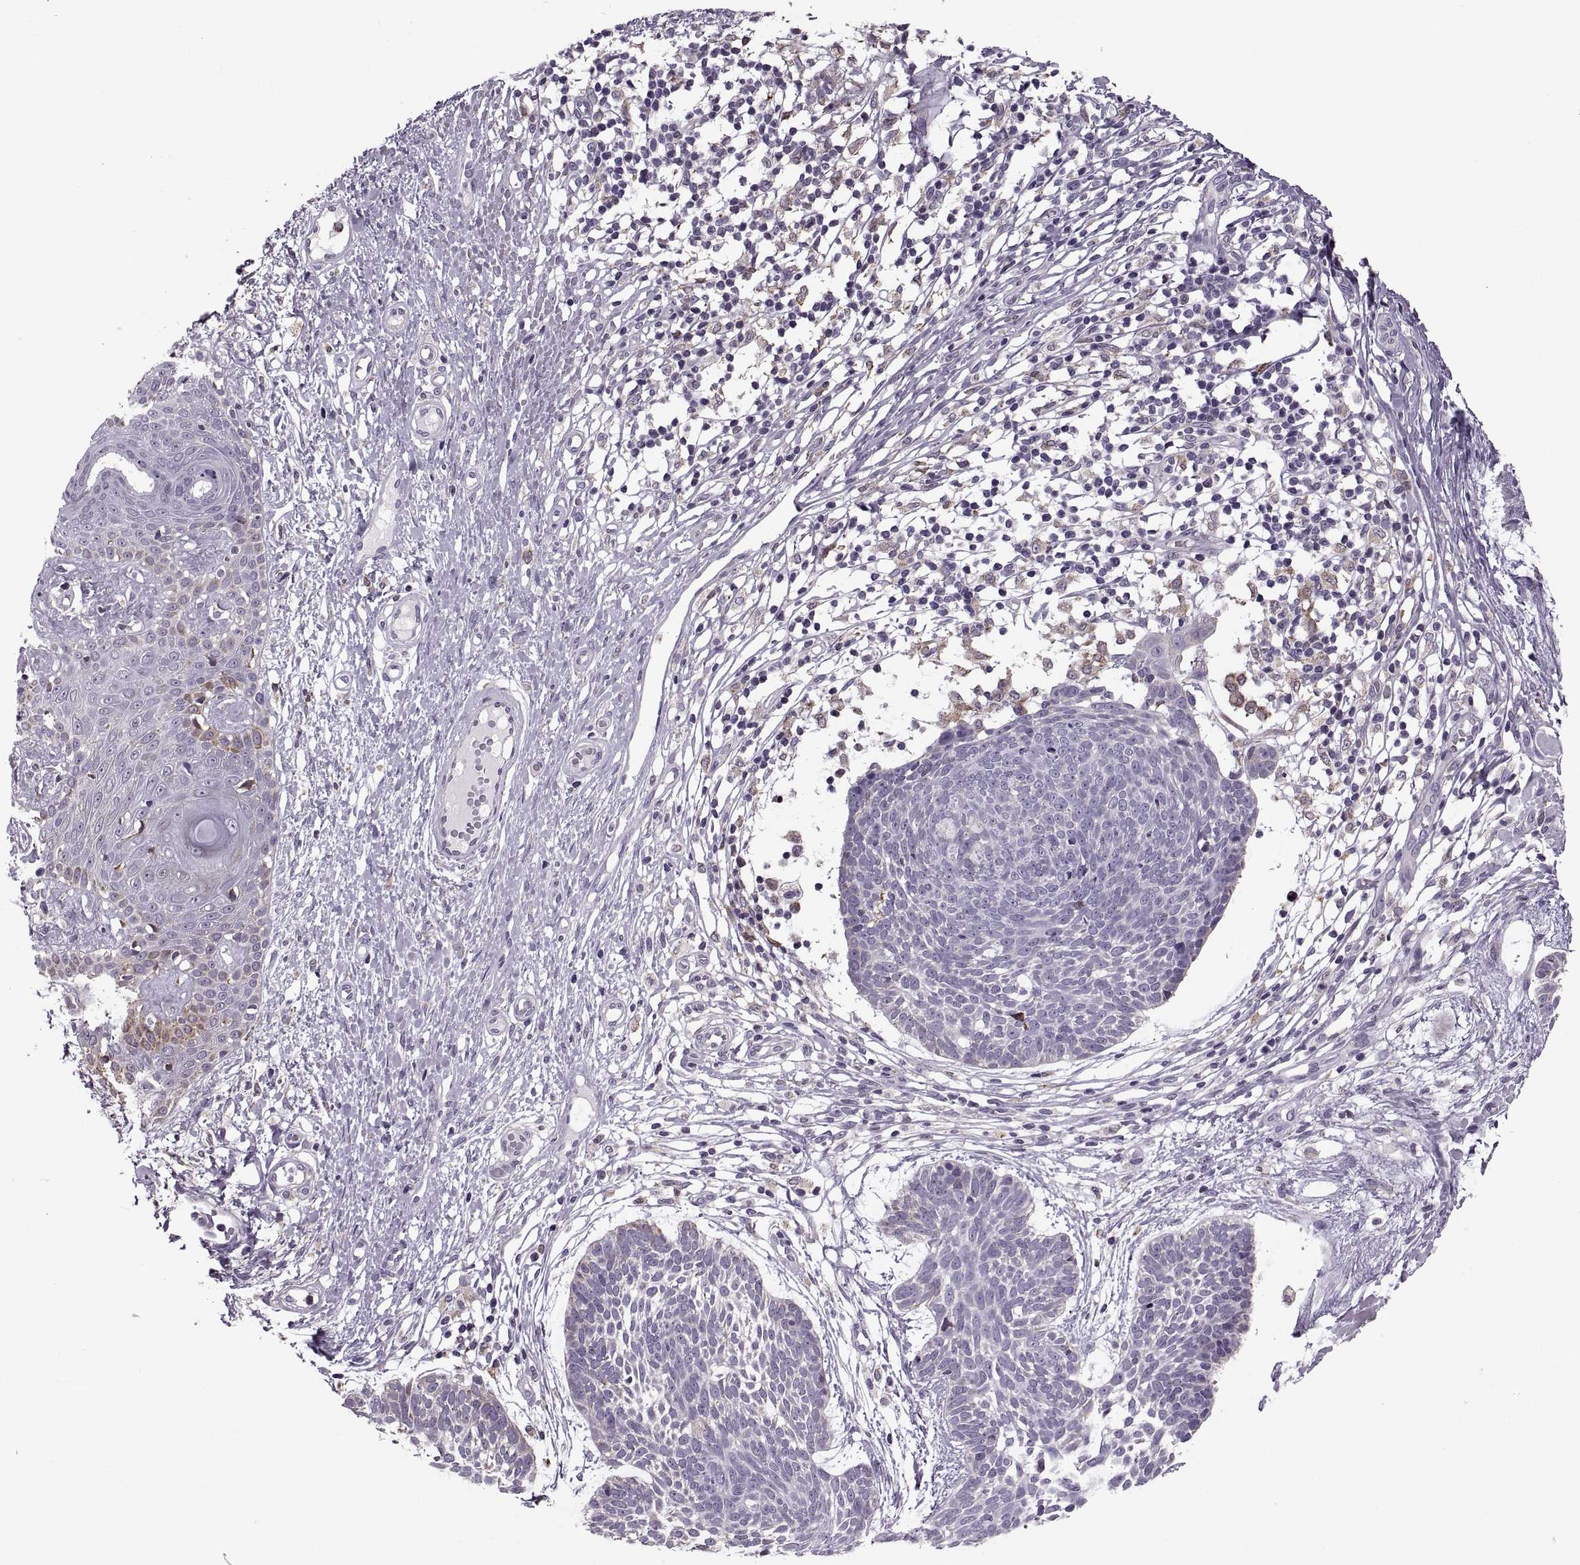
{"staining": {"intensity": "negative", "quantity": "none", "location": "none"}, "tissue": "skin cancer", "cell_type": "Tumor cells", "image_type": "cancer", "snomed": [{"axis": "morphology", "description": "Basal cell carcinoma"}, {"axis": "topography", "description": "Skin"}], "caption": "Immunohistochemistry (IHC) of skin basal cell carcinoma shows no staining in tumor cells.", "gene": "LETM2", "patient": {"sex": "male", "age": 85}}